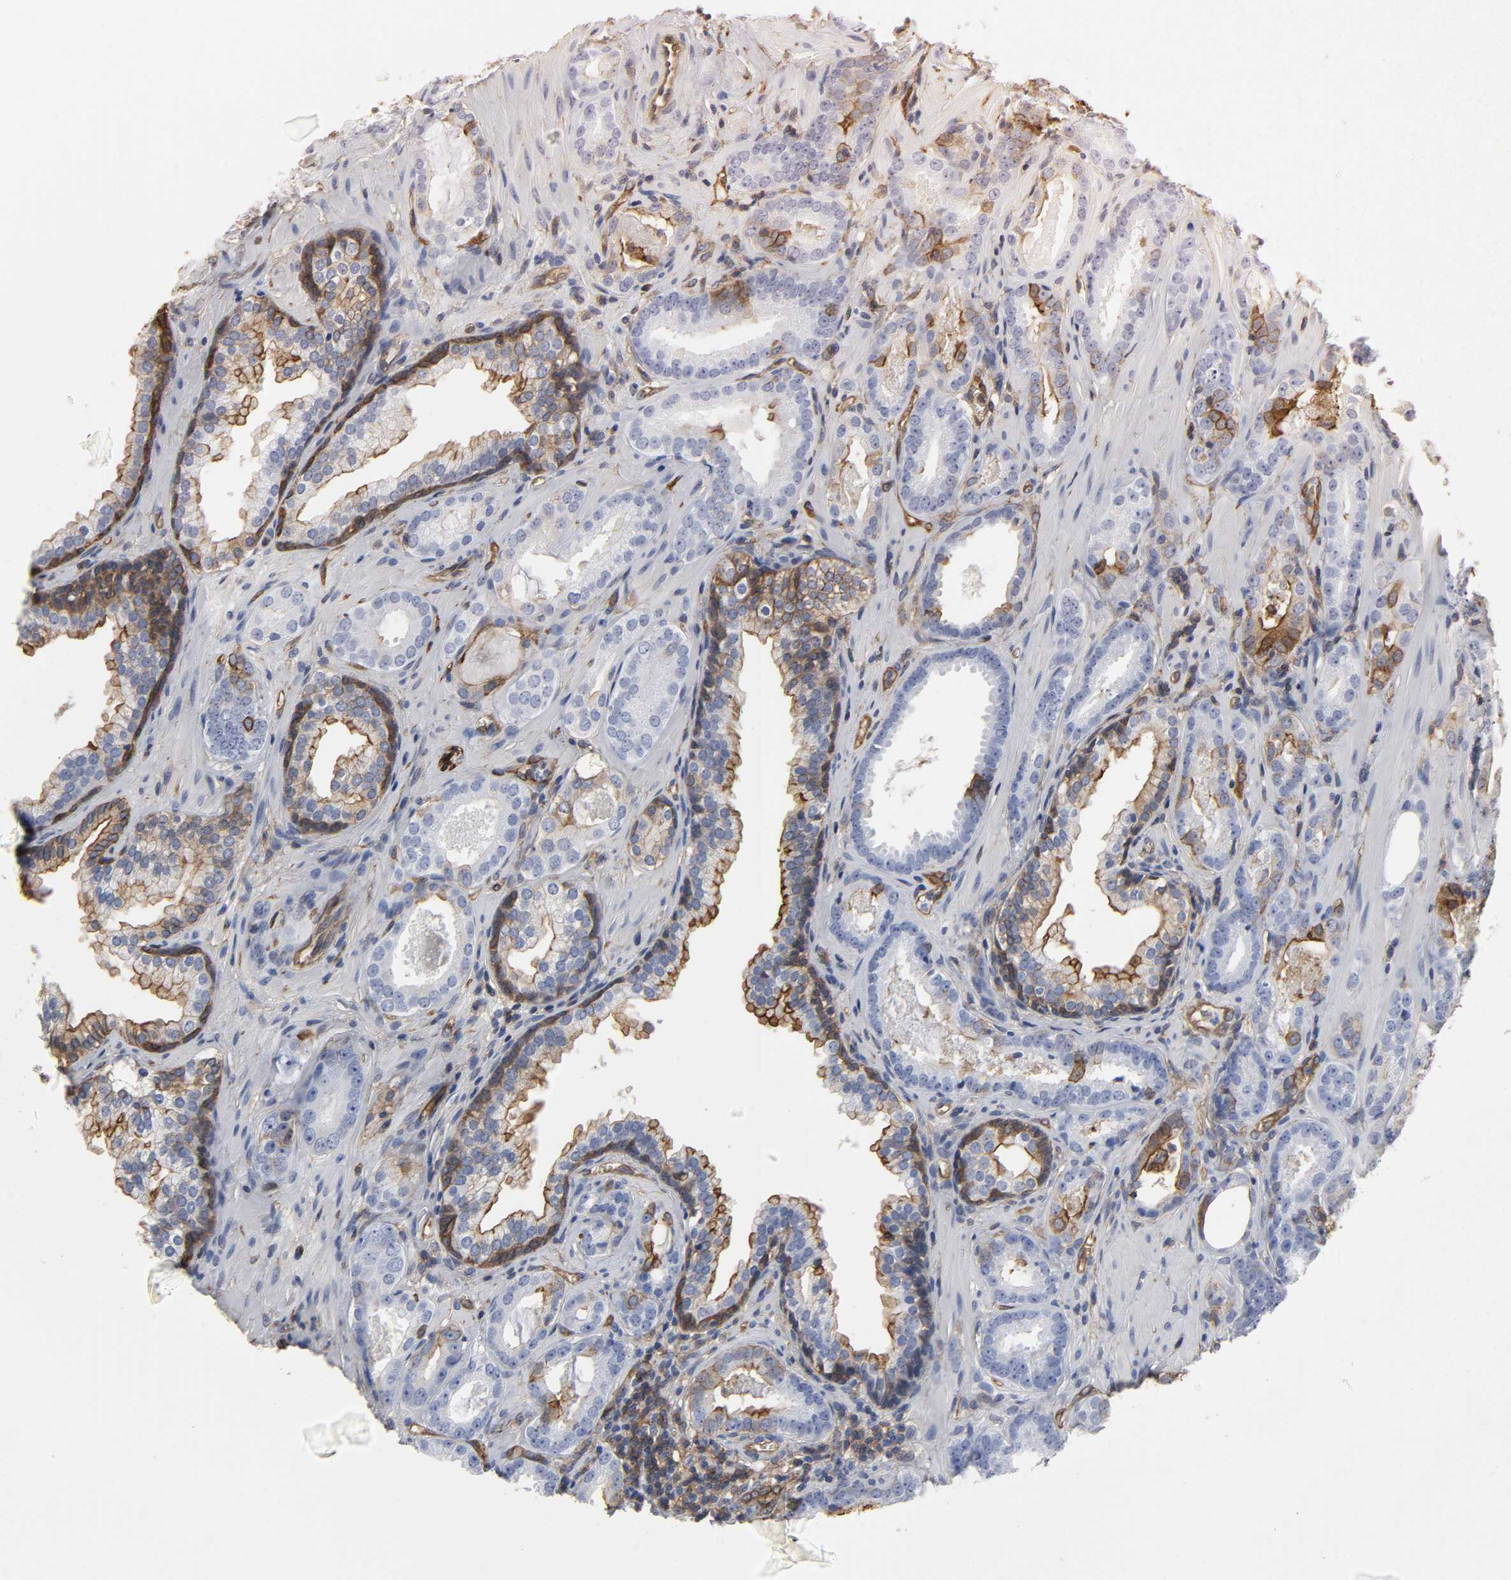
{"staining": {"intensity": "moderate", "quantity": "25%-75%", "location": "cytoplasmic/membranous"}, "tissue": "prostate cancer", "cell_type": "Tumor cells", "image_type": "cancer", "snomed": [{"axis": "morphology", "description": "Adenocarcinoma, Low grade"}, {"axis": "topography", "description": "Prostate"}], "caption": "High-power microscopy captured an immunohistochemistry (IHC) micrograph of prostate adenocarcinoma (low-grade), revealing moderate cytoplasmic/membranous positivity in about 25%-75% of tumor cells.", "gene": "ANXA2", "patient": {"sex": "male", "age": 57}}